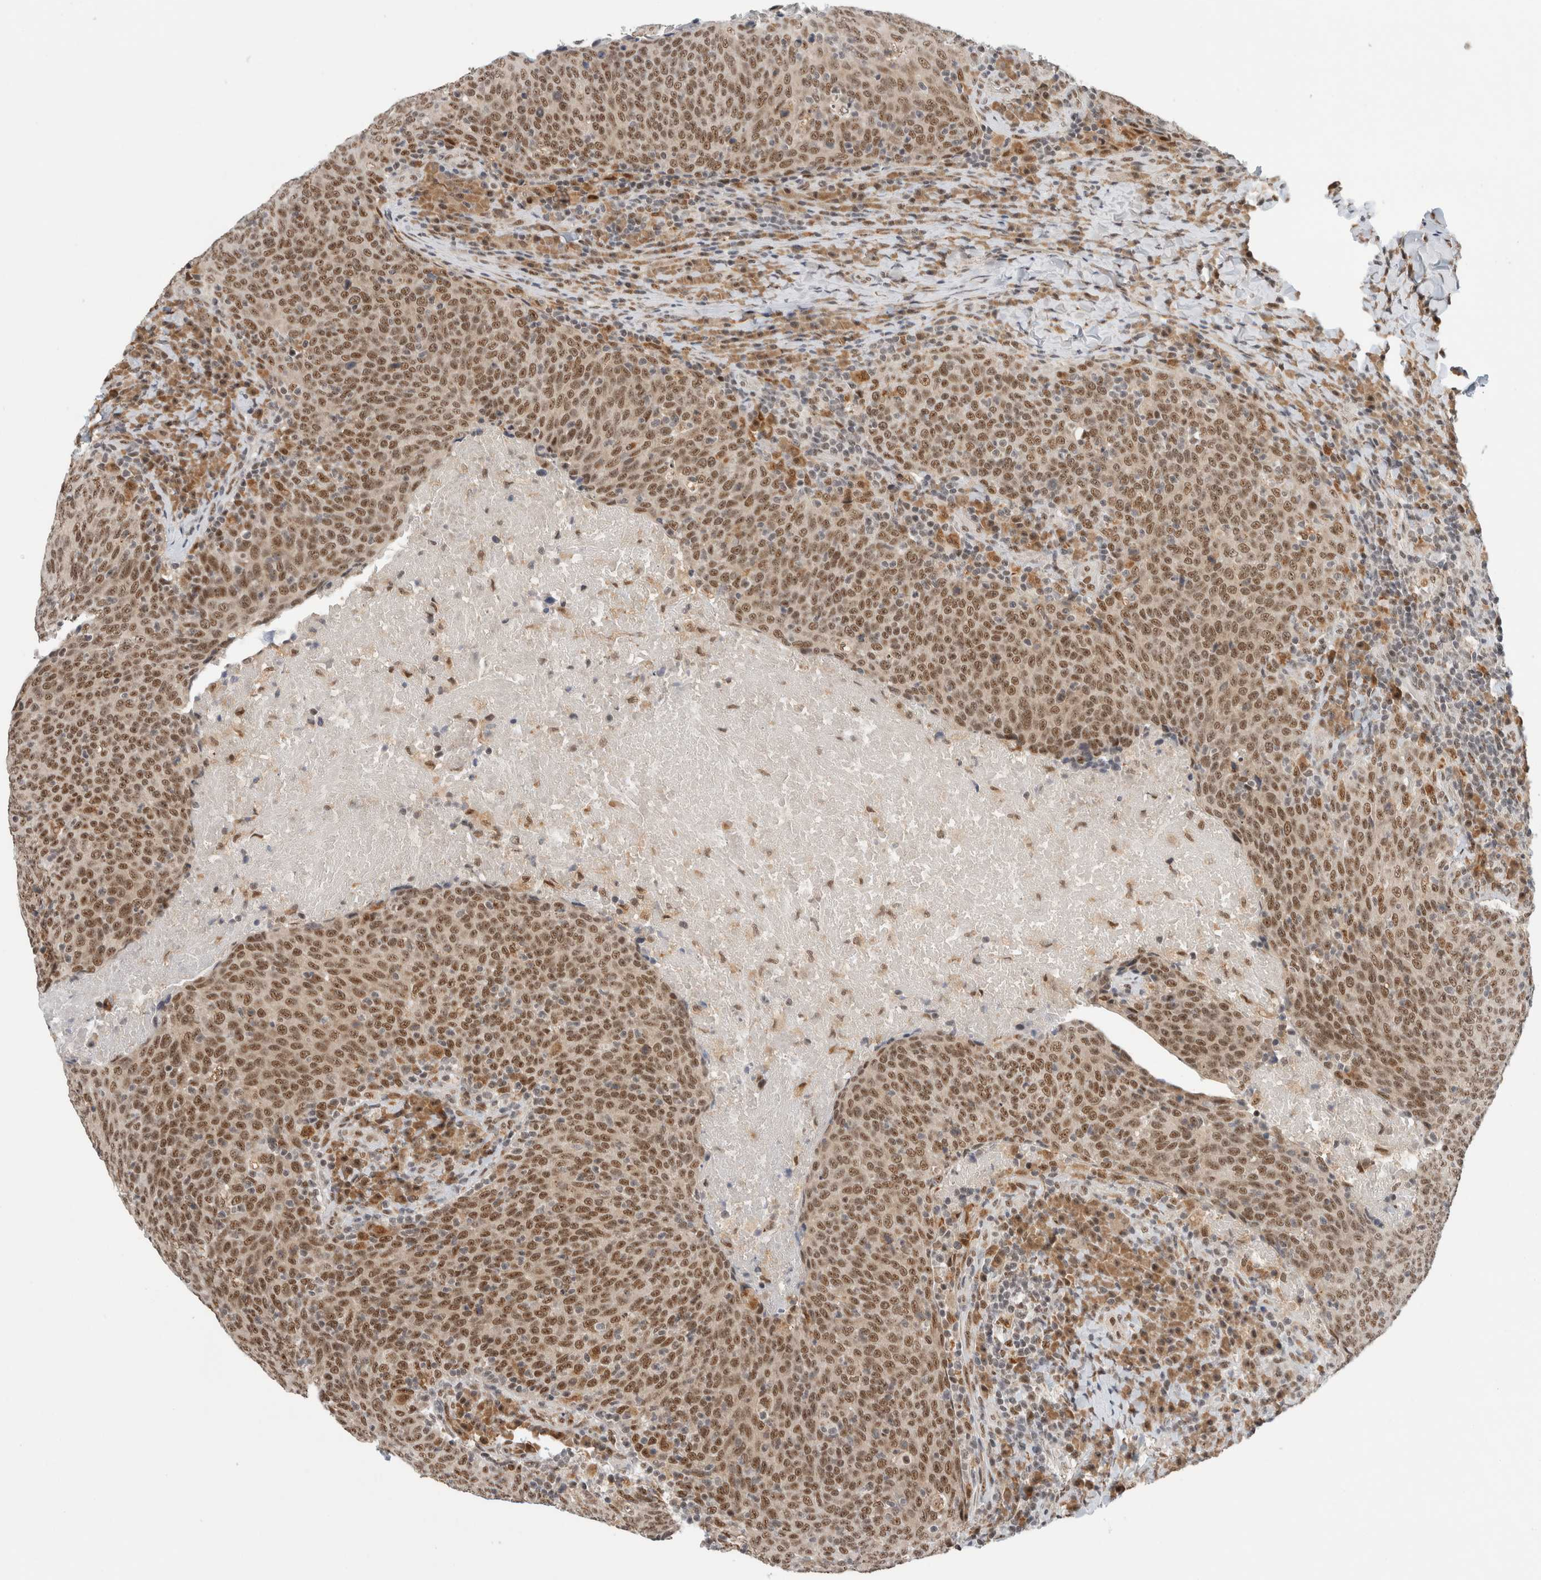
{"staining": {"intensity": "moderate", "quantity": ">75%", "location": "nuclear"}, "tissue": "head and neck cancer", "cell_type": "Tumor cells", "image_type": "cancer", "snomed": [{"axis": "morphology", "description": "Squamous cell carcinoma, NOS"}, {"axis": "morphology", "description": "Squamous cell carcinoma, metastatic, NOS"}, {"axis": "topography", "description": "Lymph node"}, {"axis": "topography", "description": "Head-Neck"}], "caption": "A medium amount of moderate nuclear staining is seen in approximately >75% of tumor cells in head and neck cancer (squamous cell carcinoma) tissue.", "gene": "NCAPG2", "patient": {"sex": "male", "age": 62}}